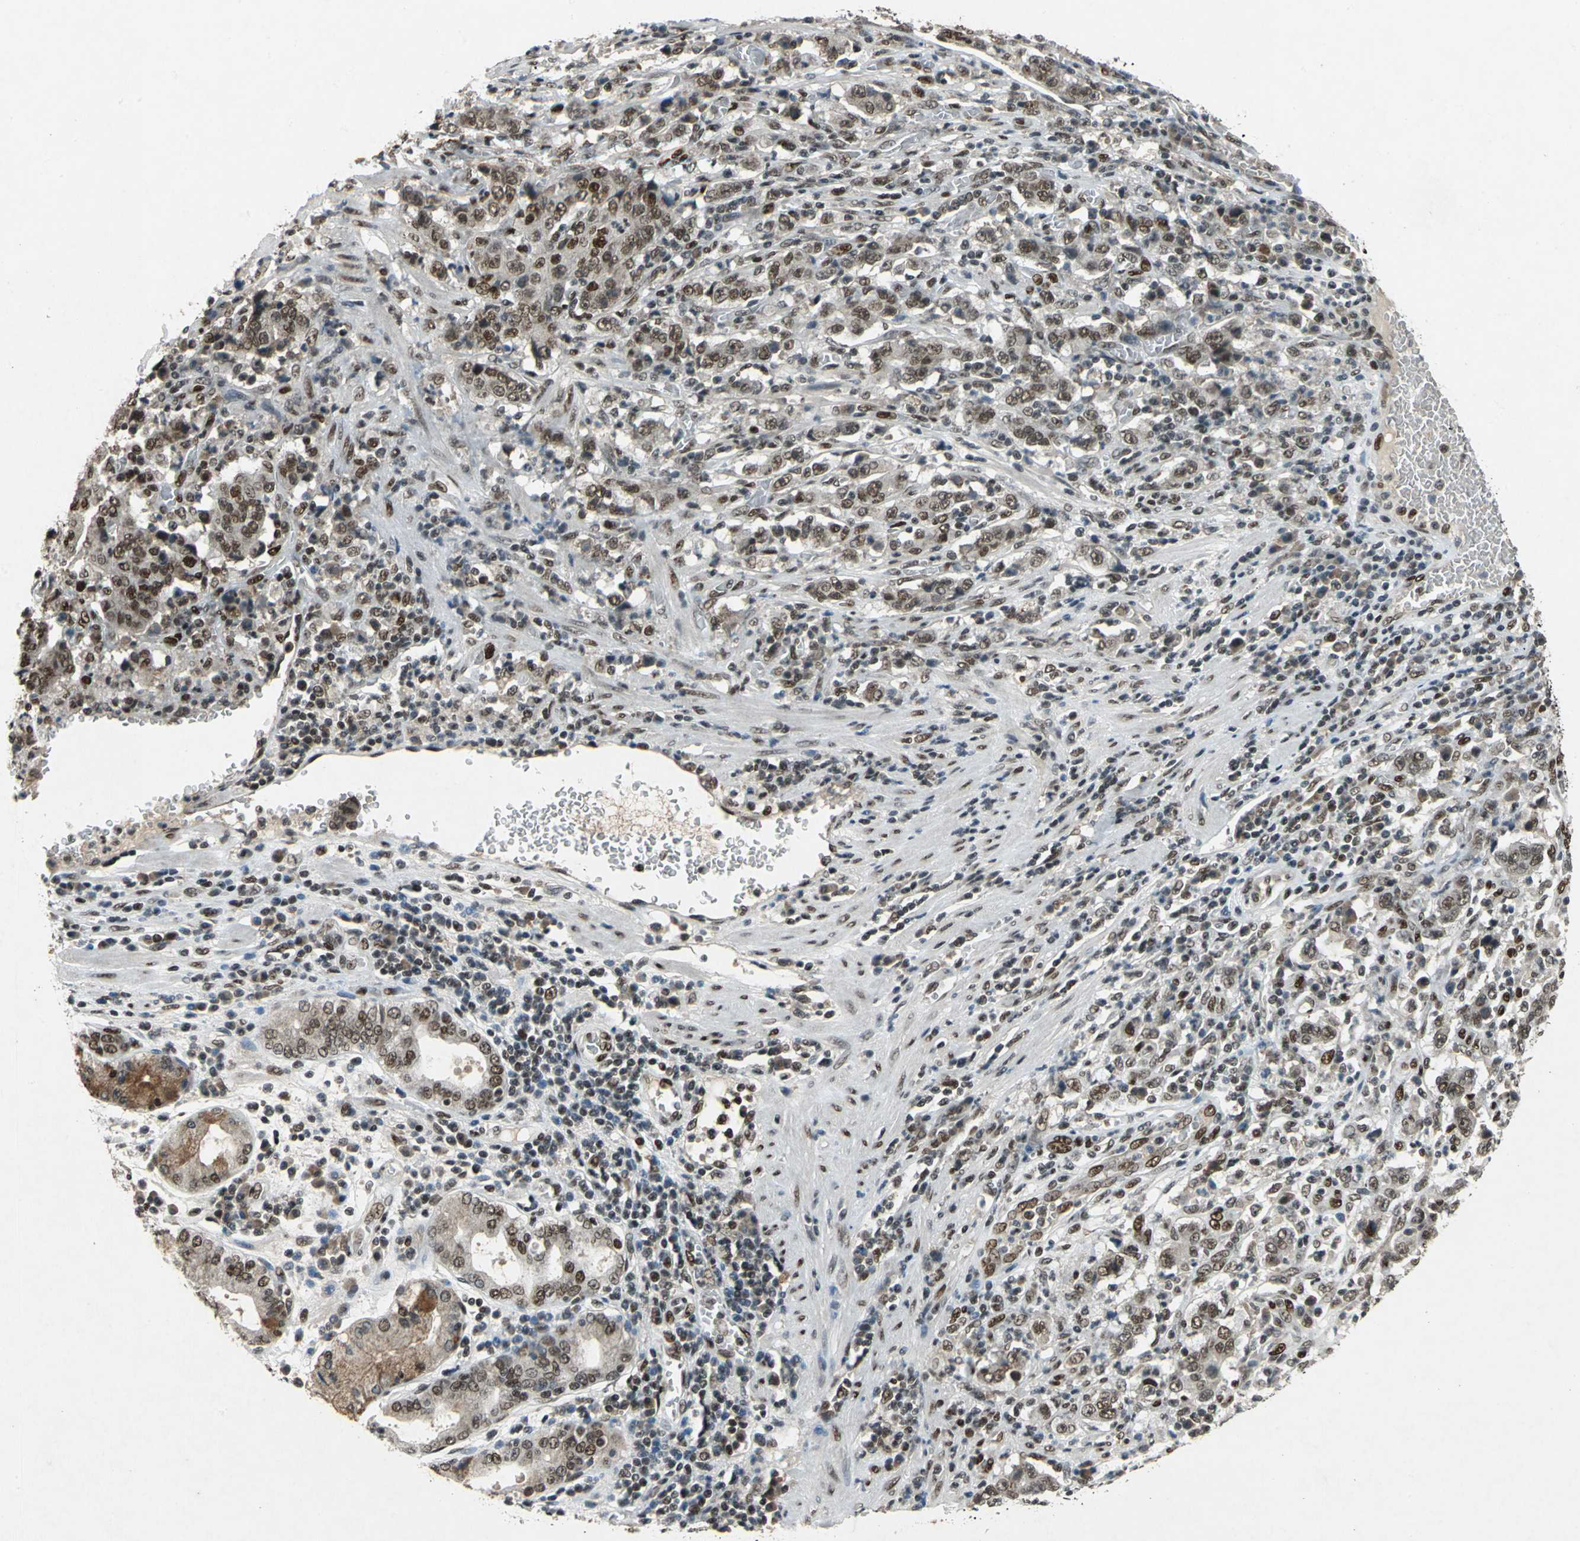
{"staining": {"intensity": "moderate", "quantity": ">75%", "location": "nuclear"}, "tissue": "stomach cancer", "cell_type": "Tumor cells", "image_type": "cancer", "snomed": [{"axis": "morphology", "description": "Normal tissue, NOS"}, {"axis": "morphology", "description": "Adenocarcinoma, NOS"}, {"axis": "topography", "description": "Stomach, upper"}, {"axis": "topography", "description": "Stomach"}], "caption": "Brown immunohistochemical staining in human stomach cancer (adenocarcinoma) shows moderate nuclear staining in about >75% of tumor cells.", "gene": "MTA2", "patient": {"sex": "male", "age": 59}}